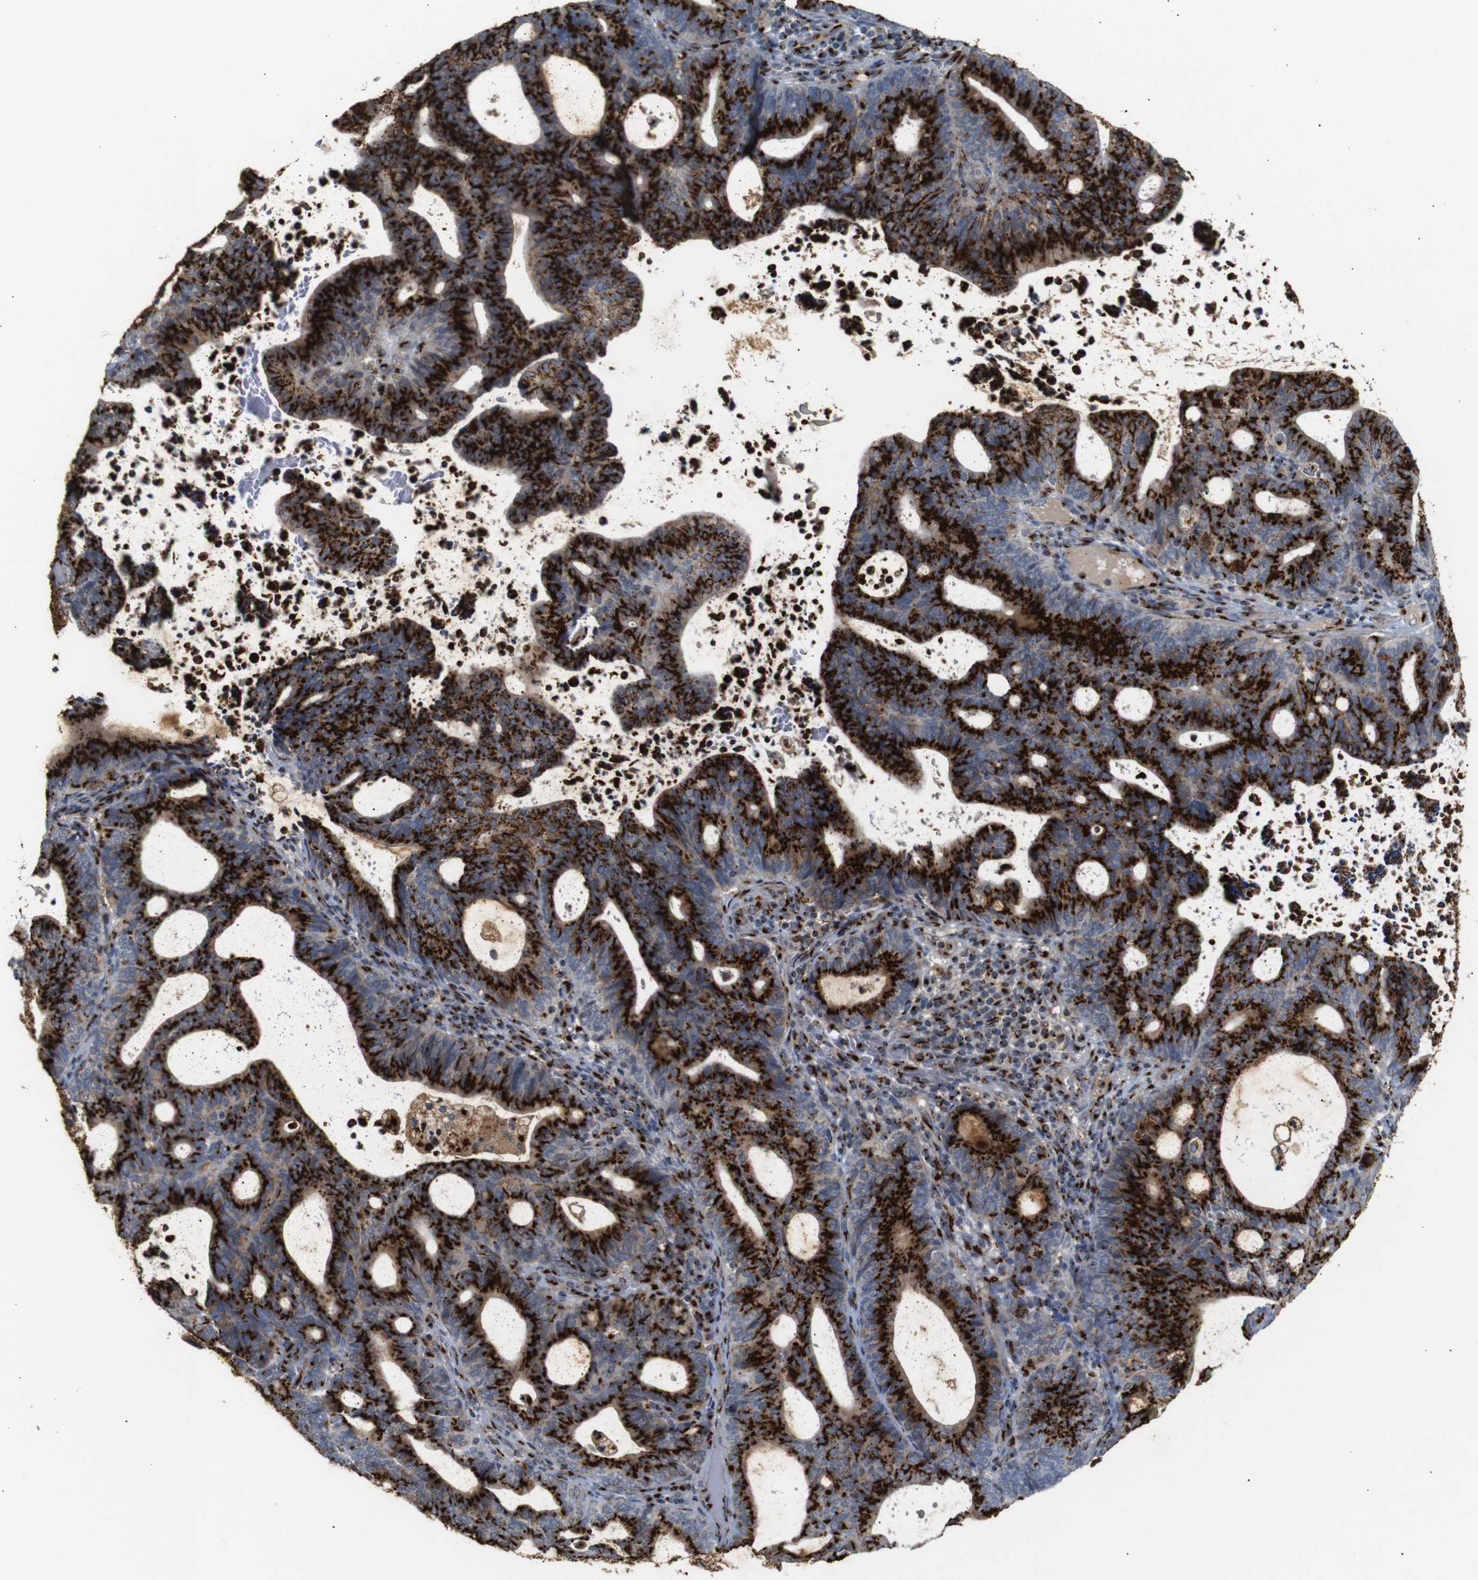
{"staining": {"intensity": "strong", "quantity": ">75%", "location": "cytoplasmic/membranous"}, "tissue": "endometrial cancer", "cell_type": "Tumor cells", "image_type": "cancer", "snomed": [{"axis": "morphology", "description": "Adenocarcinoma, NOS"}, {"axis": "topography", "description": "Uterus"}], "caption": "Immunohistochemical staining of human adenocarcinoma (endometrial) demonstrates strong cytoplasmic/membranous protein positivity in approximately >75% of tumor cells. (Stains: DAB in brown, nuclei in blue, Microscopy: brightfield microscopy at high magnification).", "gene": "TGOLN2", "patient": {"sex": "female", "age": 83}}